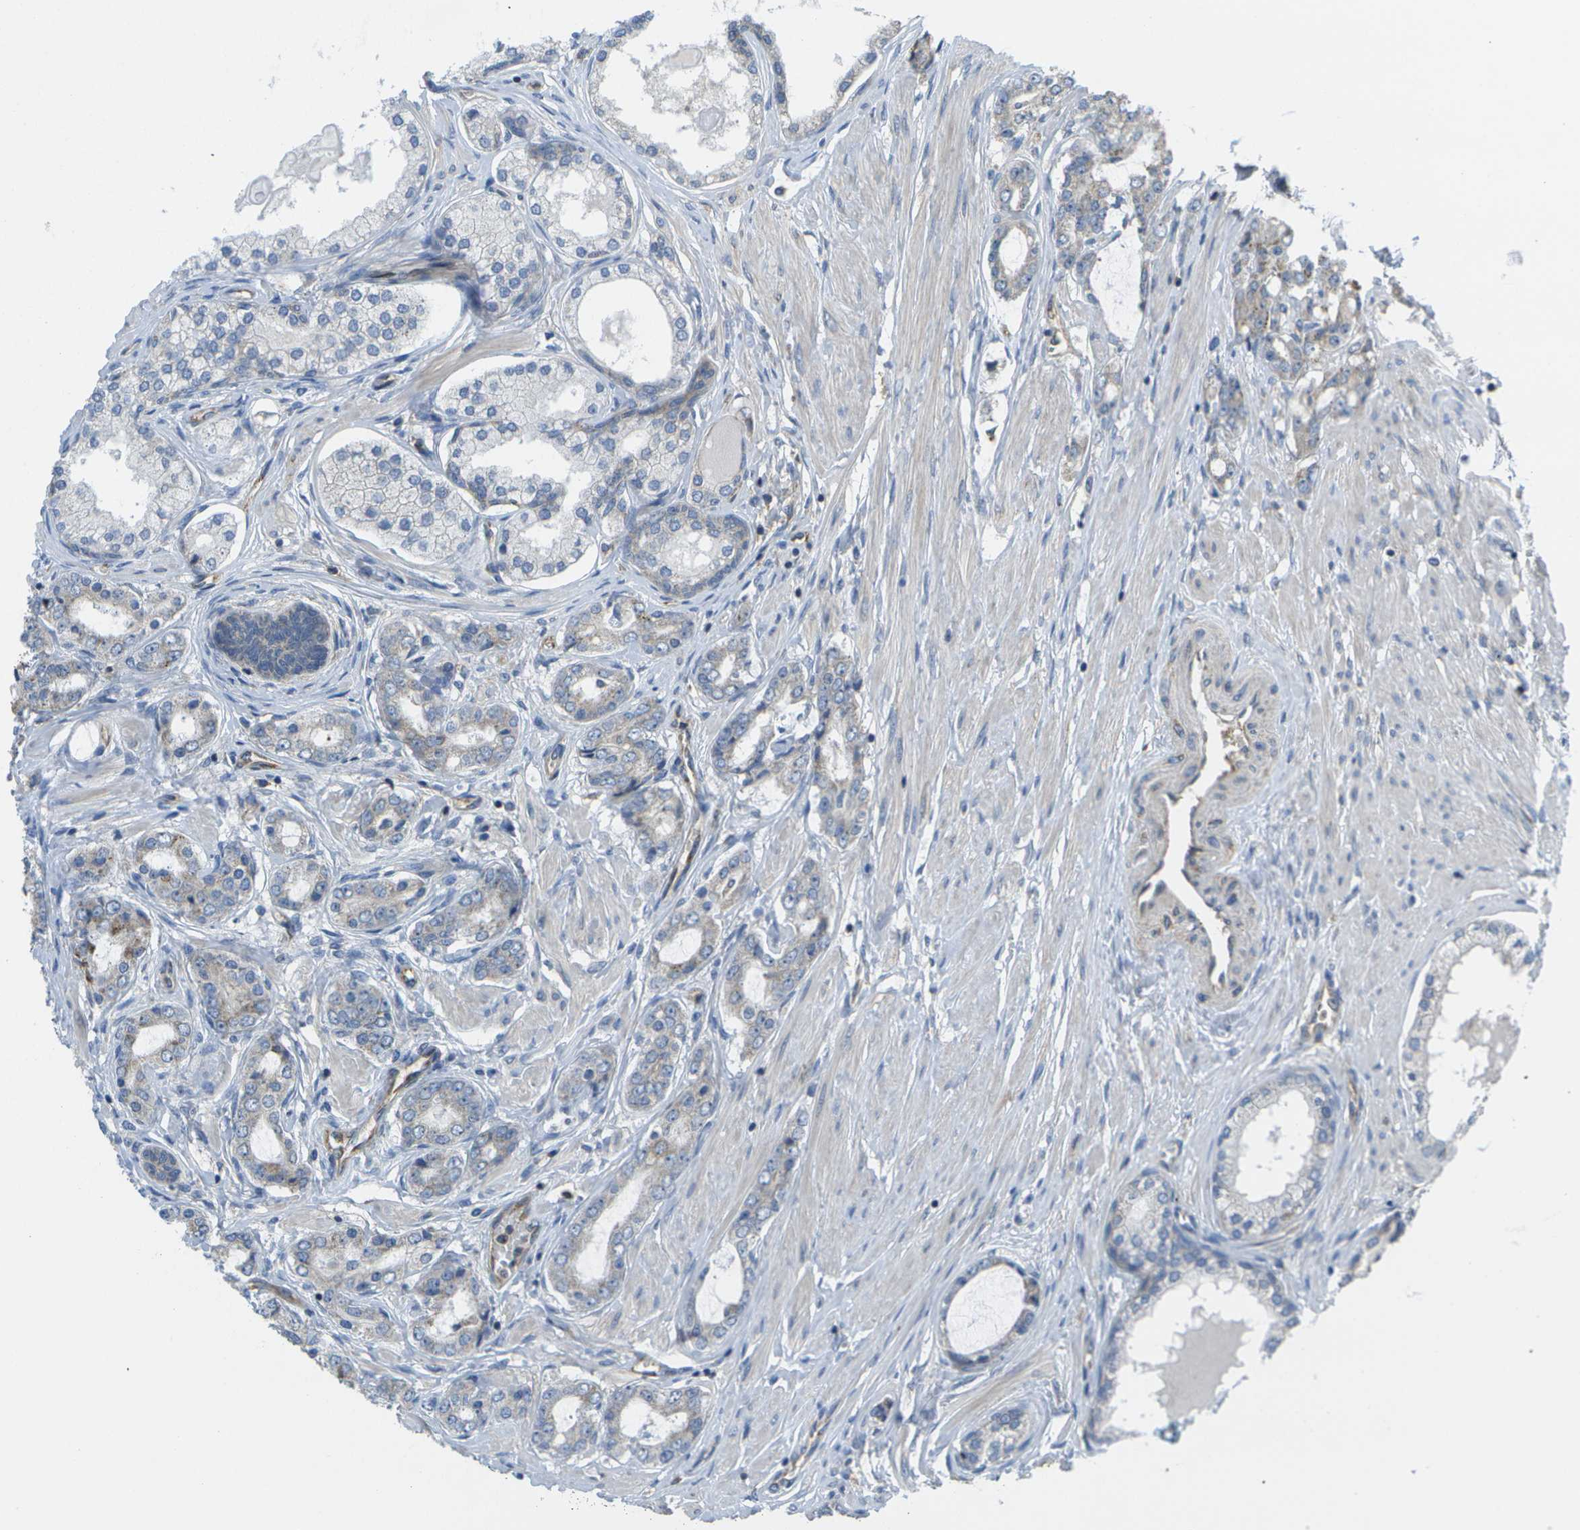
{"staining": {"intensity": "weak", "quantity": "<25%", "location": "cytoplasmic/membranous"}, "tissue": "prostate cancer", "cell_type": "Tumor cells", "image_type": "cancer", "snomed": [{"axis": "morphology", "description": "Adenocarcinoma, Low grade"}, {"axis": "topography", "description": "Prostate"}], "caption": "An immunohistochemistry (IHC) micrograph of prostate adenocarcinoma (low-grade) is shown. There is no staining in tumor cells of prostate adenocarcinoma (low-grade).", "gene": "DPM3", "patient": {"sex": "male", "age": 63}}